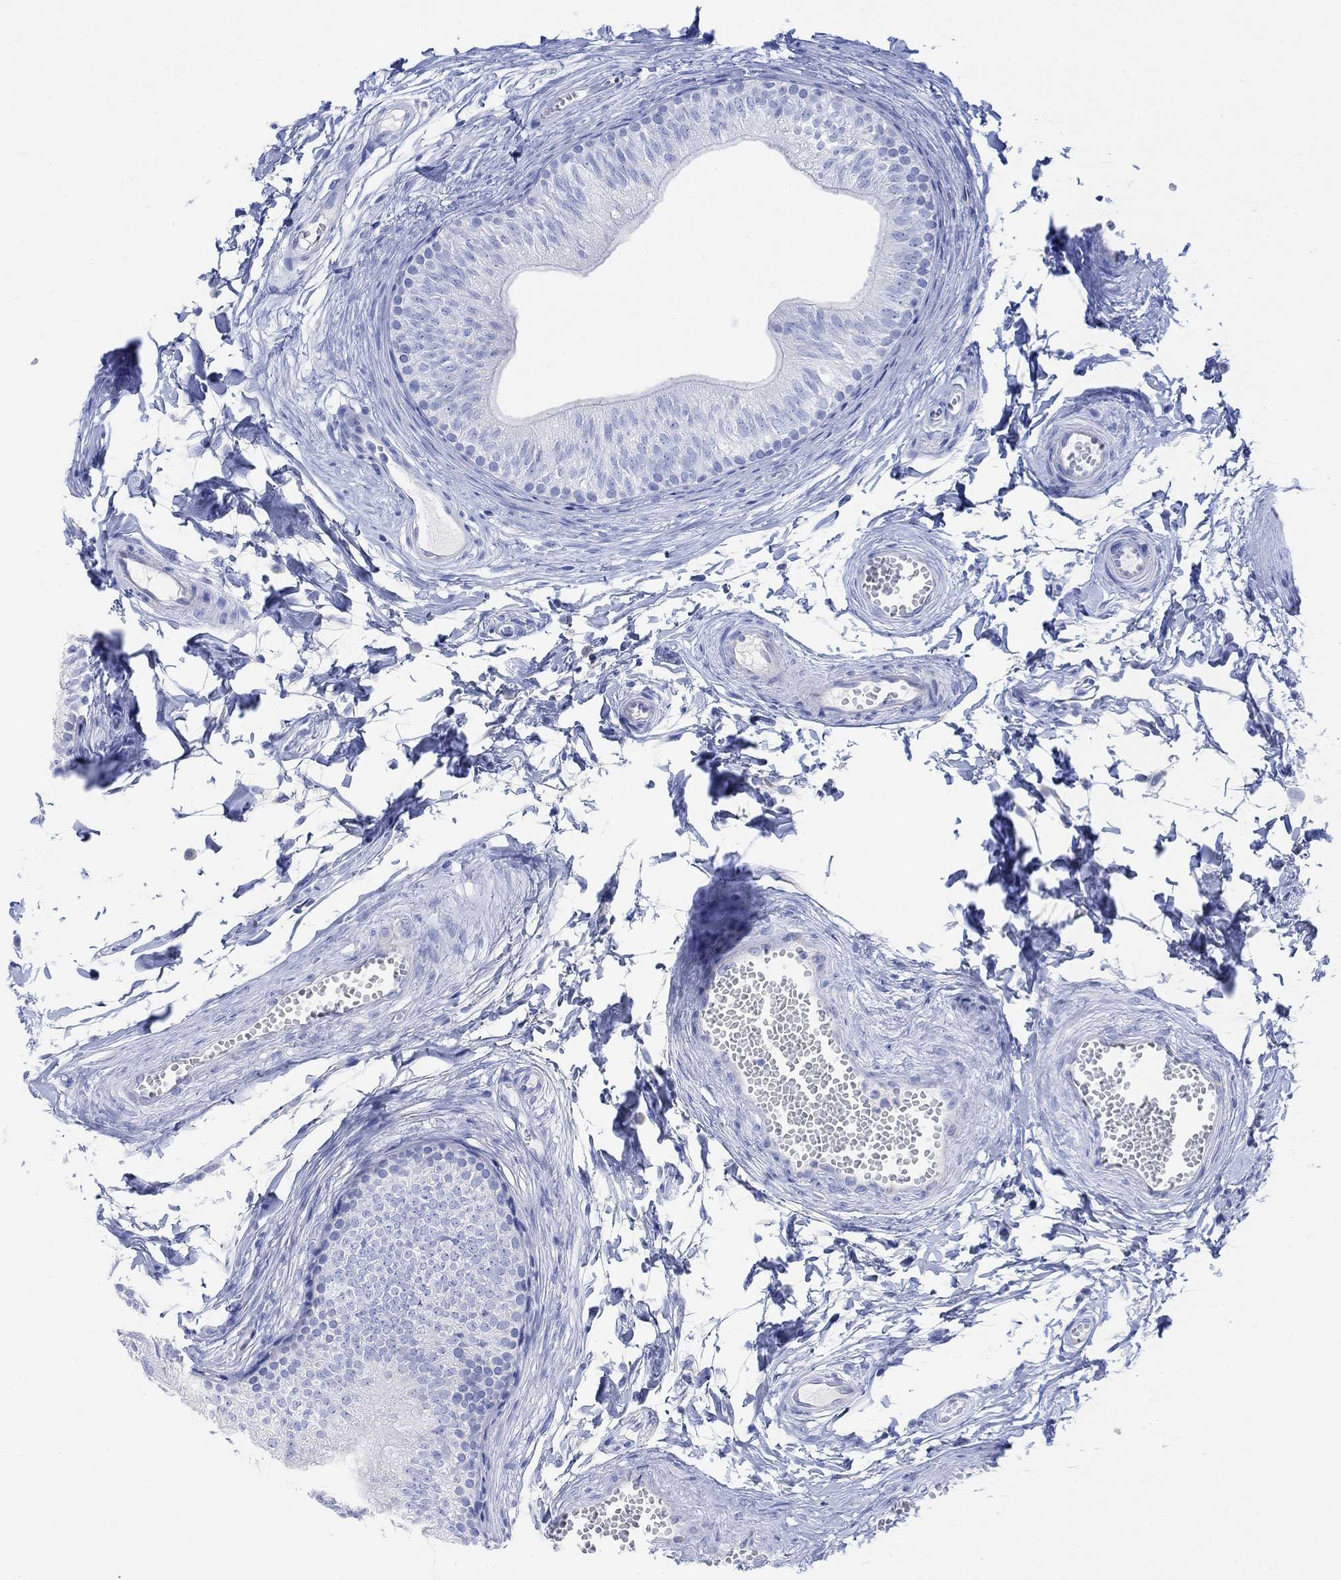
{"staining": {"intensity": "negative", "quantity": "none", "location": "none"}, "tissue": "epididymis", "cell_type": "Glandular cells", "image_type": "normal", "snomed": [{"axis": "morphology", "description": "Normal tissue, NOS"}, {"axis": "topography", "description": "Epididymis"}], "caption": "High power microscopy micrograph of an IHC photomicrograph of benign epididymis, revealing no significant positivity in glandular cells.", "gene": "GNG13", "patient": {"sex": "male", "age": 22}}